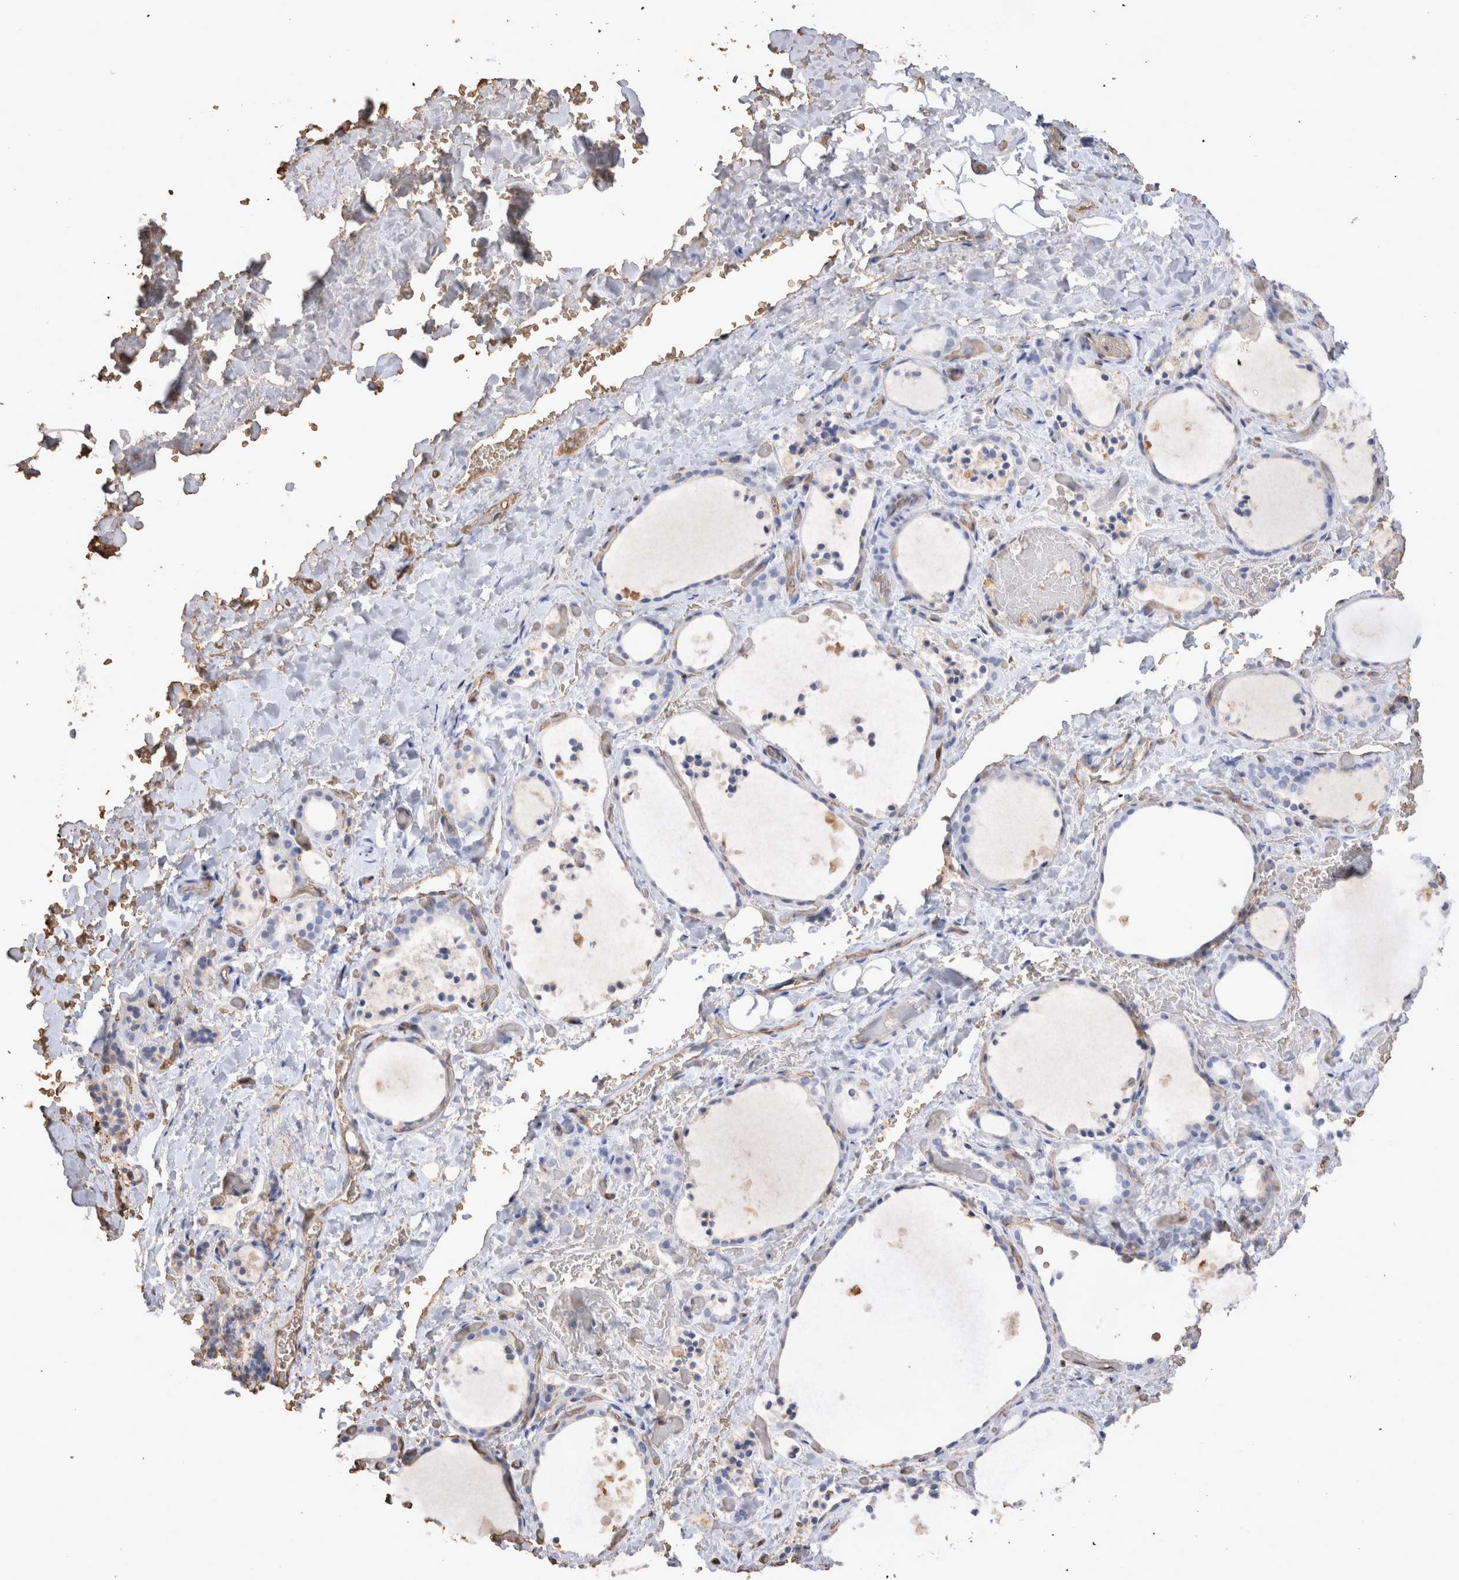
{"staining": {"intensity": "negative", "quantity": "none", "location": "none"}, "tissue": "thyroid gland", "cell_type": "Glandular cells", "image_type": "normal", "snomed": [{"axis": "morphology", "description": "Normal tissue, NOS"}, {"axis": "topography", "description": "Thyroid gland"}], "caption": "DAB (3,3'-diaminobenzidine) immunohistochemical staining of unremarkable thyroid gland demonstrates no significant positivity in glandular cells. (Brightfield microscopy of DAB immunohistochemistry at high magnification).", "gene": "IL17RC", "patient": {"sex": "female", "age": 44}}